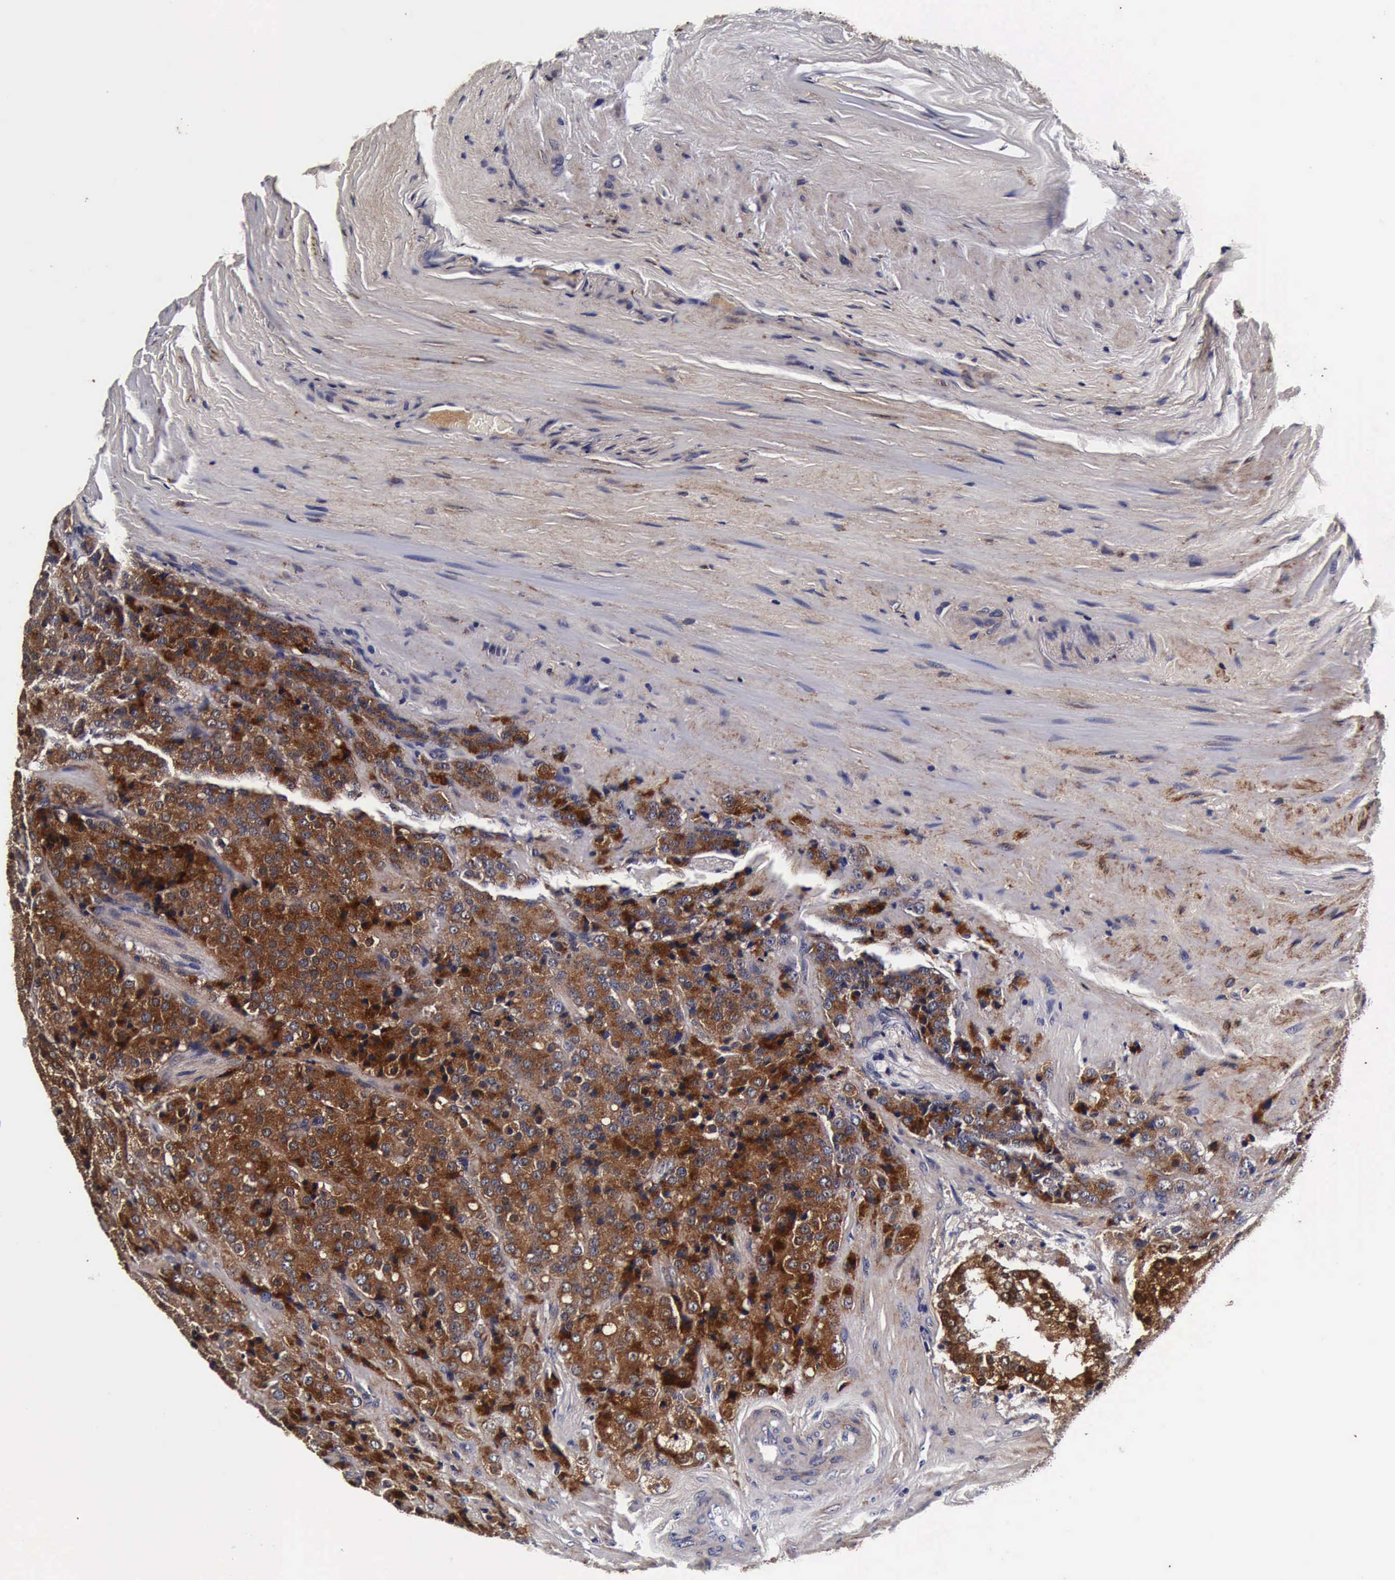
{"staining": {"intensity": "strong", "quantity": ">75%", "location": "cytoplasmic/membranous"}, "tissue": "prostate cancer", "cell_type": "Tumor cells", "image_type": "cancer", "snomed": [{"axis": "morphology", "description": "Adenocarcinoma, Medium grade"}, {"axis": "topography", "description": "Prostate"}], "caption": "Immunohistochemical staining of adenocarcinoma (medium-grade) (prostate) reveals high levels of strong cytoplasmic/membranous protein expression in about >75% of tumor cells. The protein of interest is shown in brown color, while the nuclei are stained blue.", "gene": "CST3", "patient": {"sex": "male", "age": 70}}